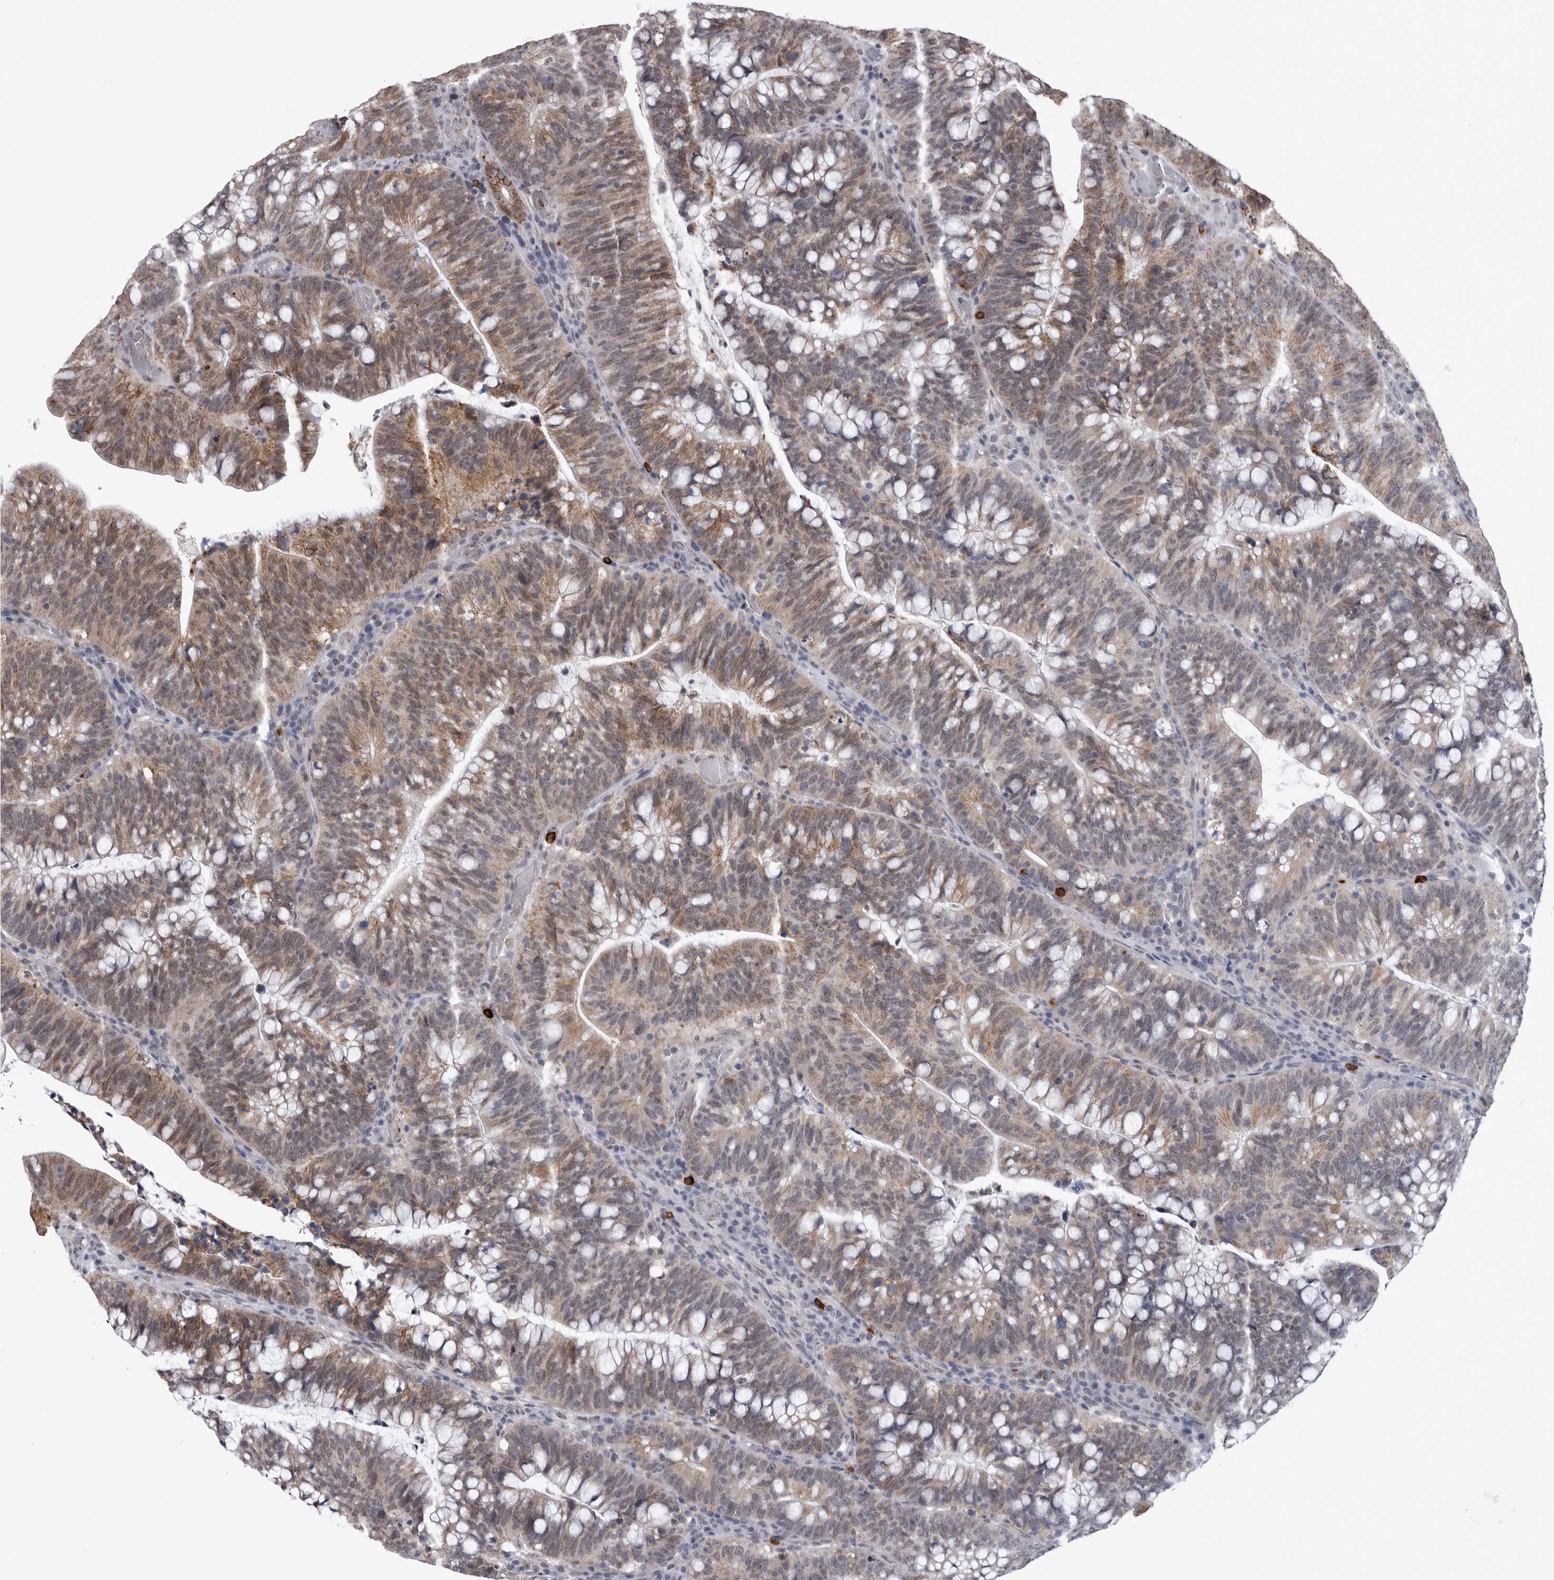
{"staining": {"intensity": "moderate", "quantity": ">75%", "location": "cytoplasmic/membranous,nuclear"}, "tissue": "colorectal cancer", "cell_type": "Tumor cells", "image_type": "cancer", "snomed": [{"axis": "morphology", "description": "Adenocarcinoma, NOS"}, {"axis": "topography", "description": "Colon"}], "caption": "Brown immunohistochemical staining in human adenocarcinoma (colorectal) demonstrates moderate cytoplasmic/membranous and nuclear staining in approximately >75% of tumor cells.", "gene": "PEBP4", "patient": {"sex": "female", "age": 66}}